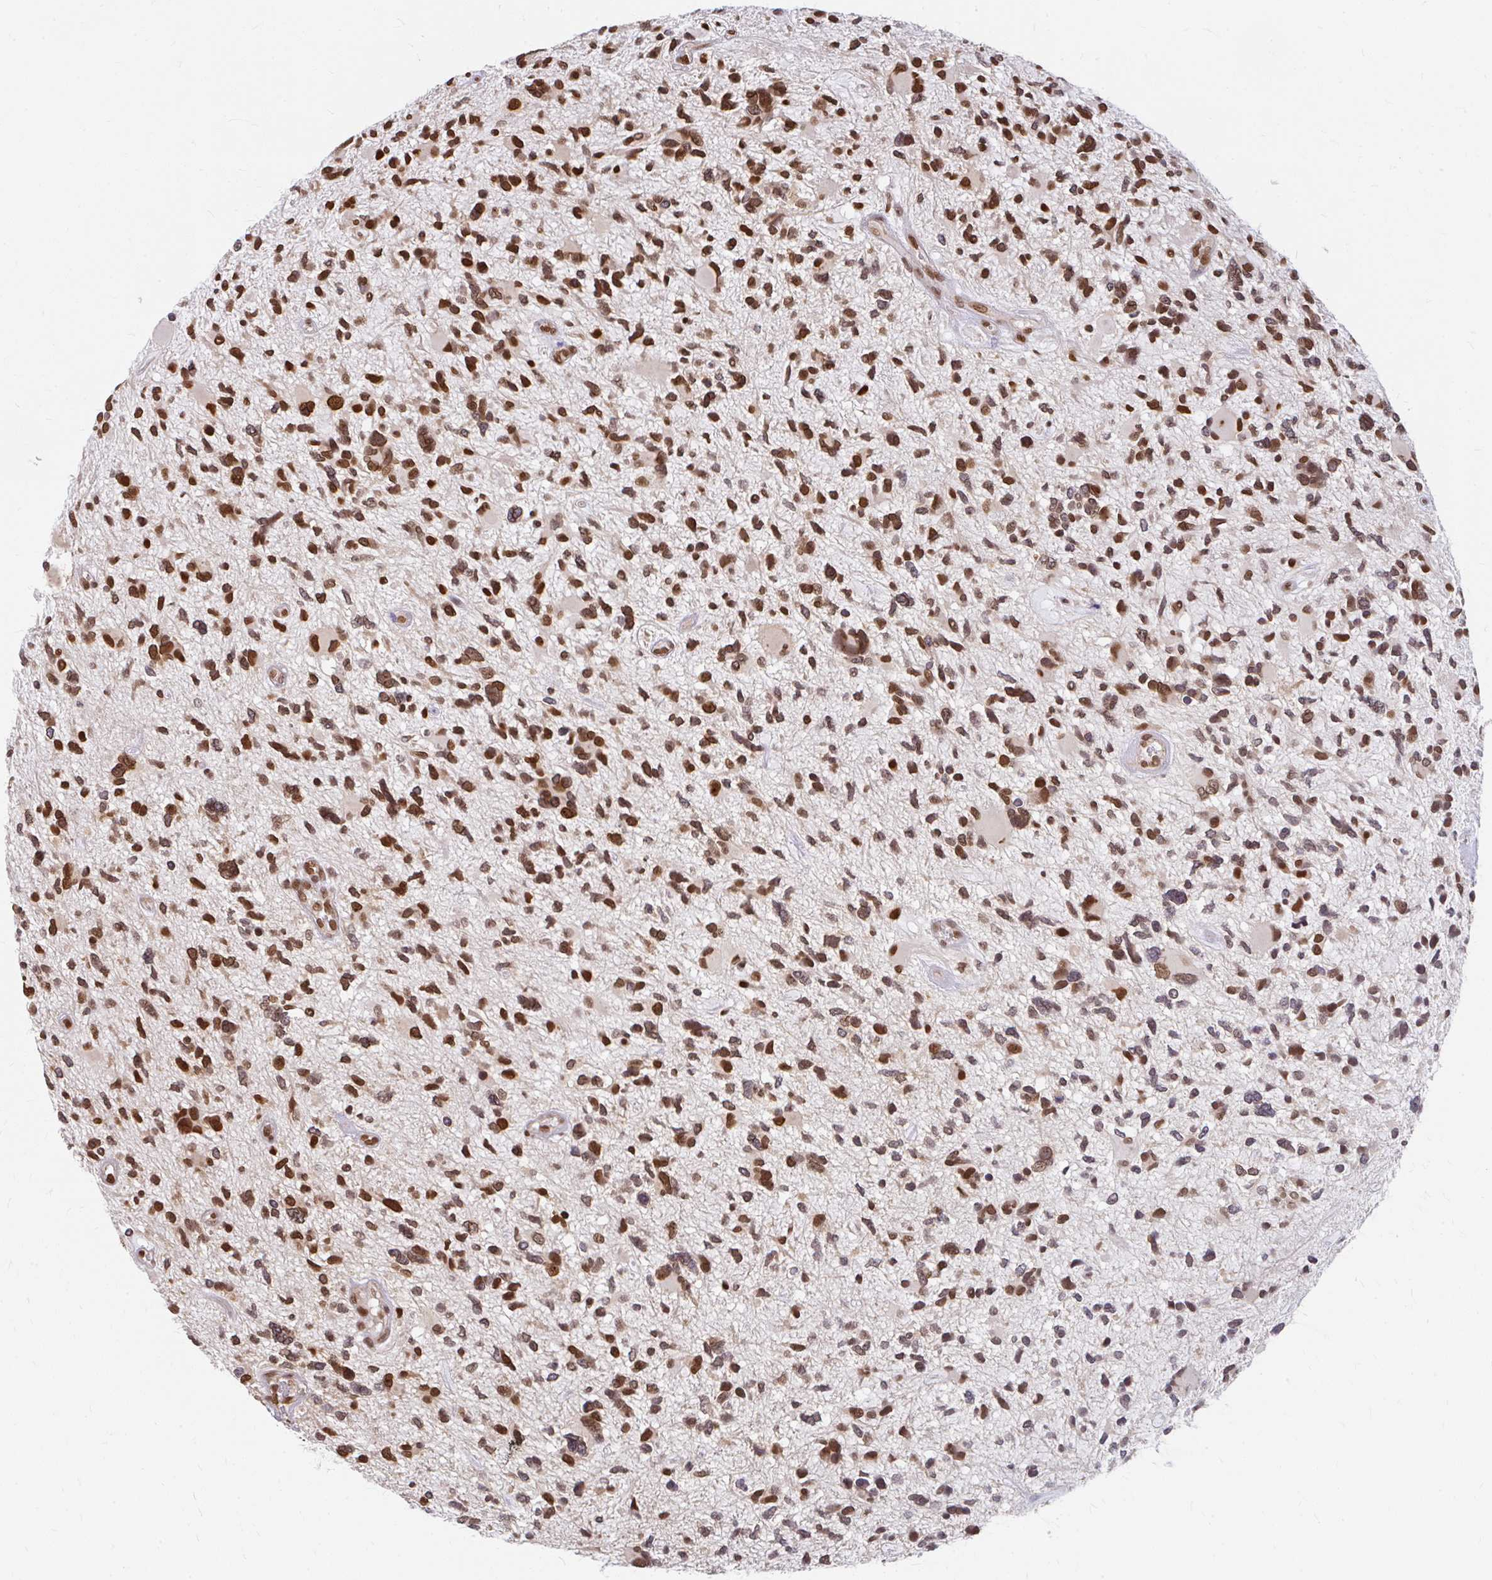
{"staining": {"intensity": "strong", "quantity": ">75%", "location": "nuclear"}, "tissue": "glioma", "cell_type": "Tumor cells", "image_type": "cancer", "snomed": [{"axis": "morphology", "description": "Glioma, malignant, High grade"}, {"axis": "topography", "description": "Brain"}], "caption": "IHC staining of malignant high-grade glioma, which displays high levels of strong nuclear staining in approximately >75% of tumor cells indicating strong nuclear protein positivity. The staining was performed using DAB (3,3'-diaminobenzidine) (brown) for protein detection and nuclei were counterstained in hematoxylin (blue).", "gene": "XPO1", "patient": {"sex": "female", "age": 11}}